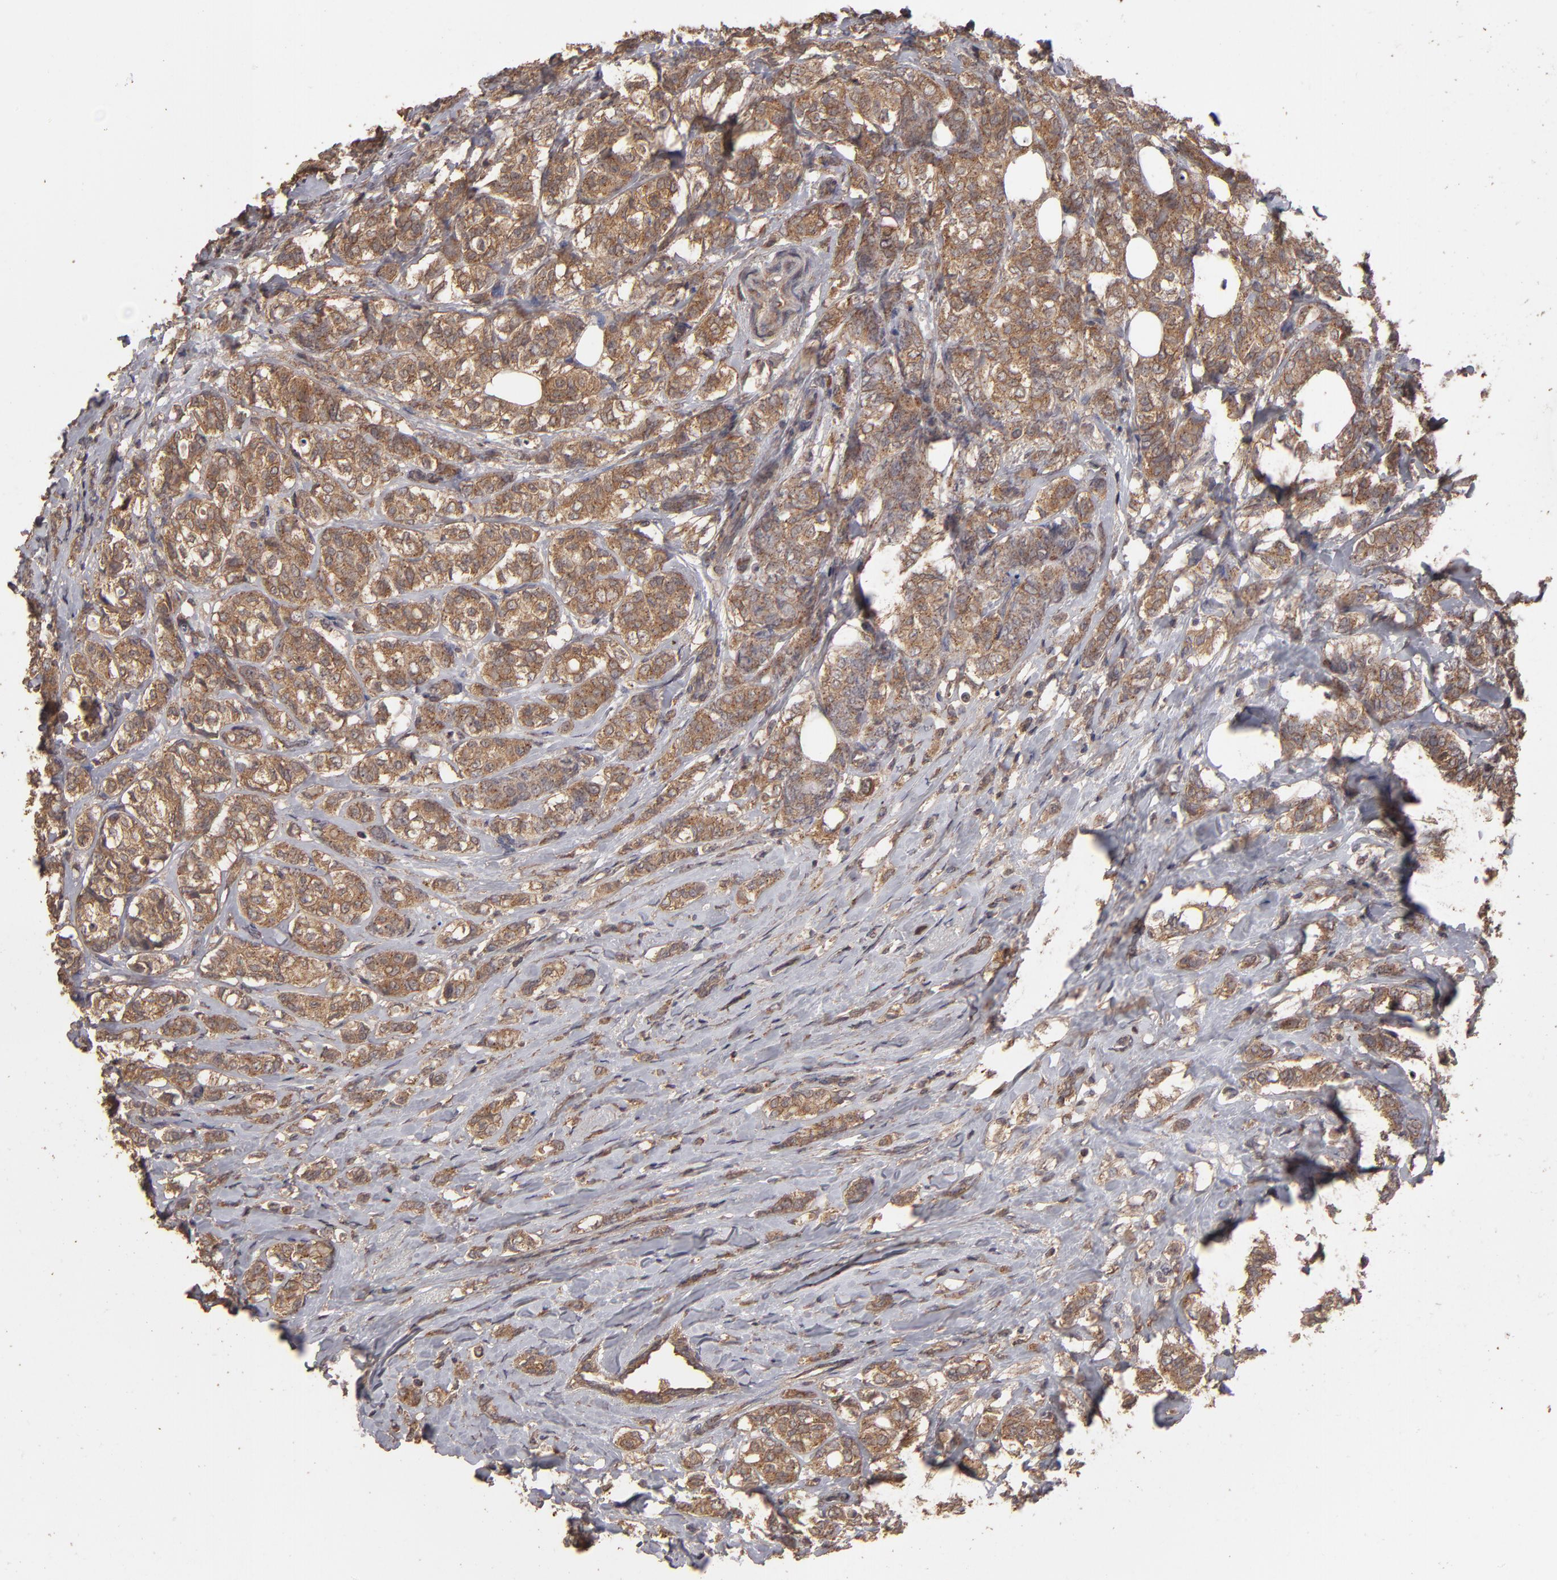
{"staining": {"intensity": "moderate", "quantity": ">75%", "location": "cytoplasmic/membranous"}, "tissue": "breast cancer", "cell_type": "Tumor cells", "image_type": "cancer", "snomed": [{"axis": "morphology", "description": "Lobular carcinoma"}, {"axis": "topography", "description": "Breast"}], "caption": "Immunohistochemistry (IHC) (DAB) staining of human breast lobular carcinoma displays moderate cytoplasmic/membranous protein staining in about >75% of tumor cells.", "gene": "MMP2", "patient": {"sex": "female", "age": 60}}